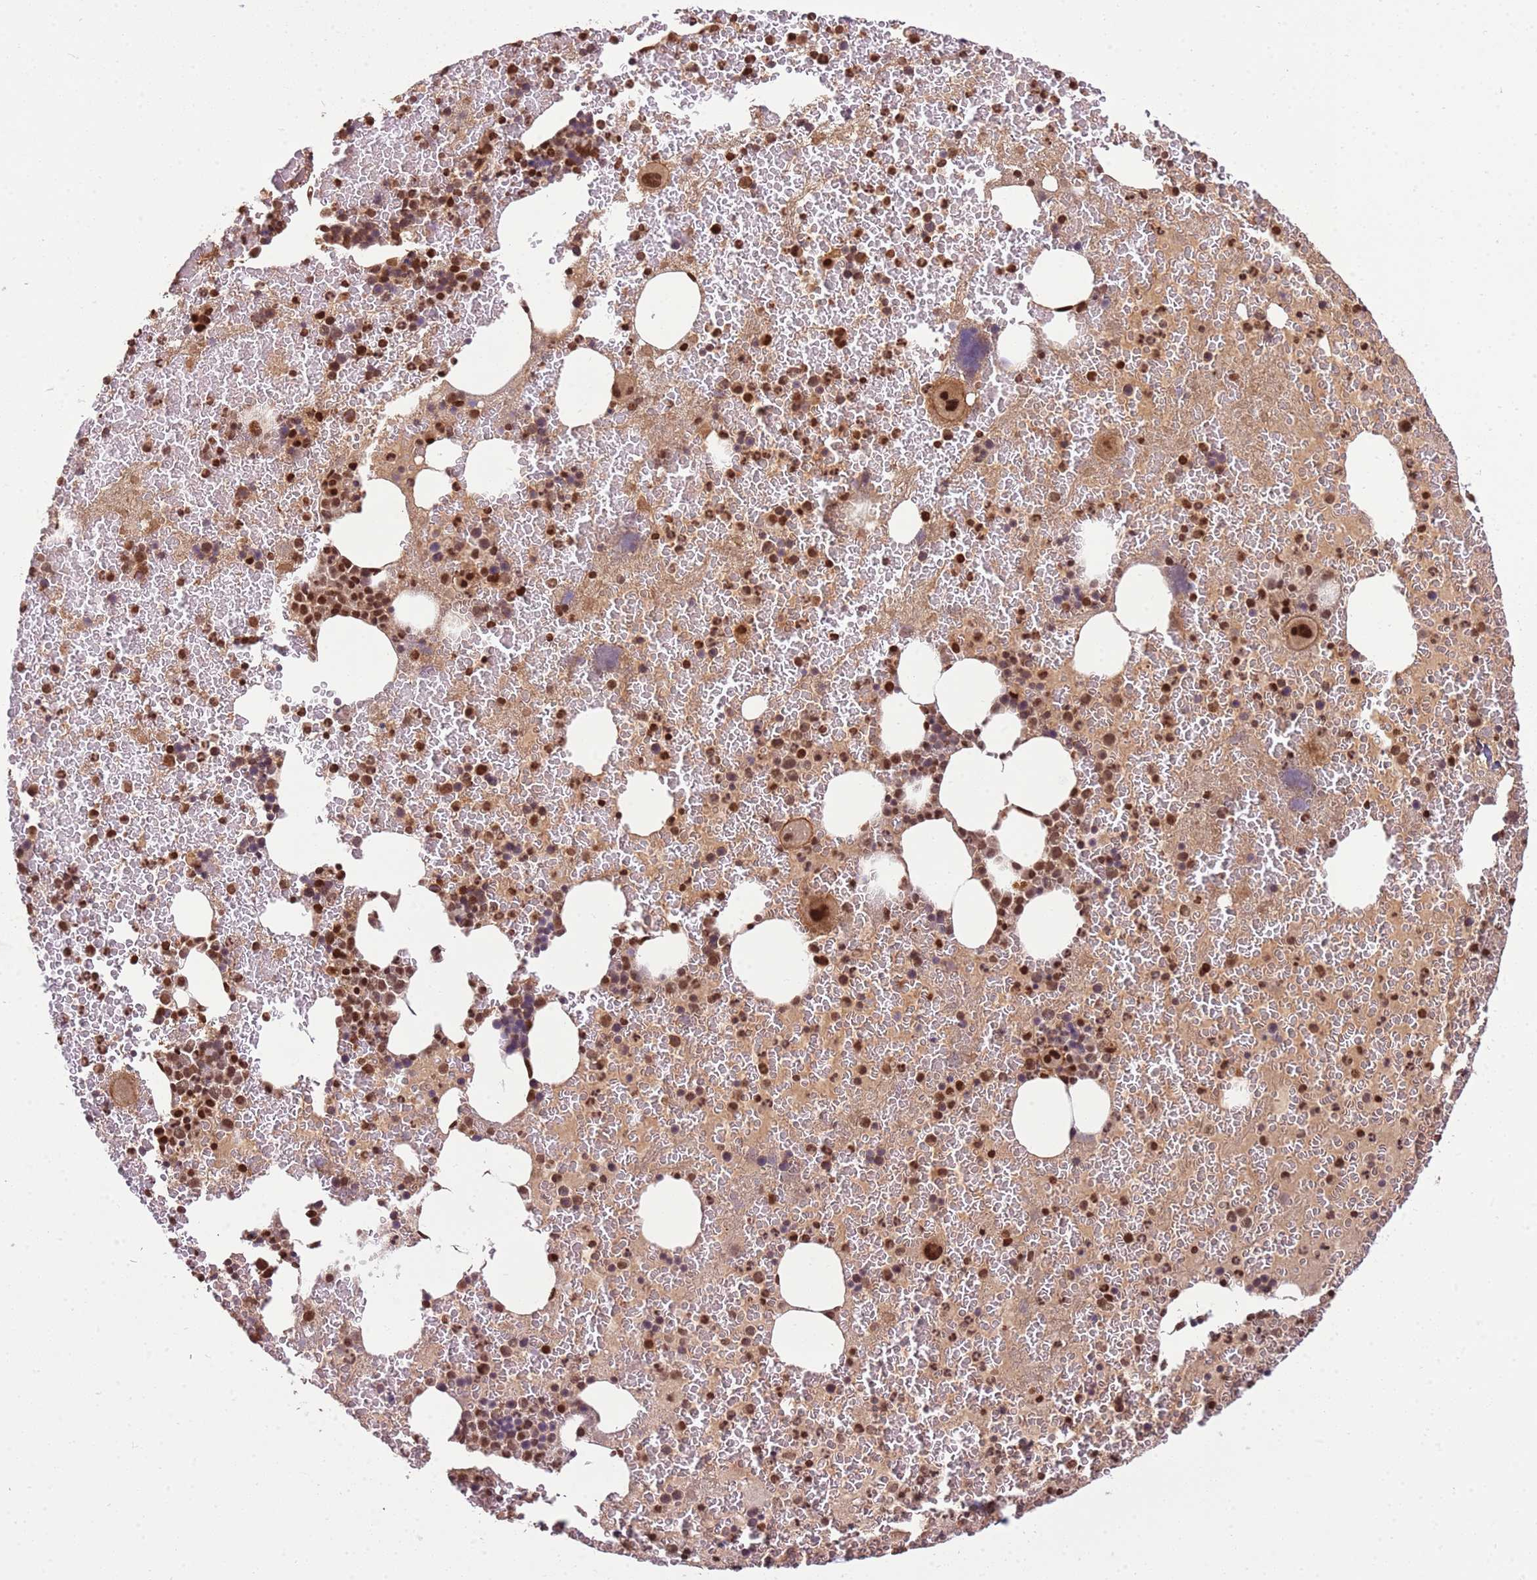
{"staining": {"intensity": "moderate", "quantity": ">75%", "location": "cytoplasmic/membranous,nuclear"}, "tissue": "bone marrow", "cell_type": "Hematopoietic cells", "image_type": "normal", "snomed": [{"axis": "morphology", "description": "Normal tissue, NOS"}, {"axis": "topography", "description": "Bone marrow"}], "caption": "Human bone marrow stained for a protein (brown) shows moderate cytoplasmic/membranous,nuclear positive staining in about >75% of hematopoietic cells.", "gene": "ZBTB12", "patient": {"sex": "male", "age": 26}}